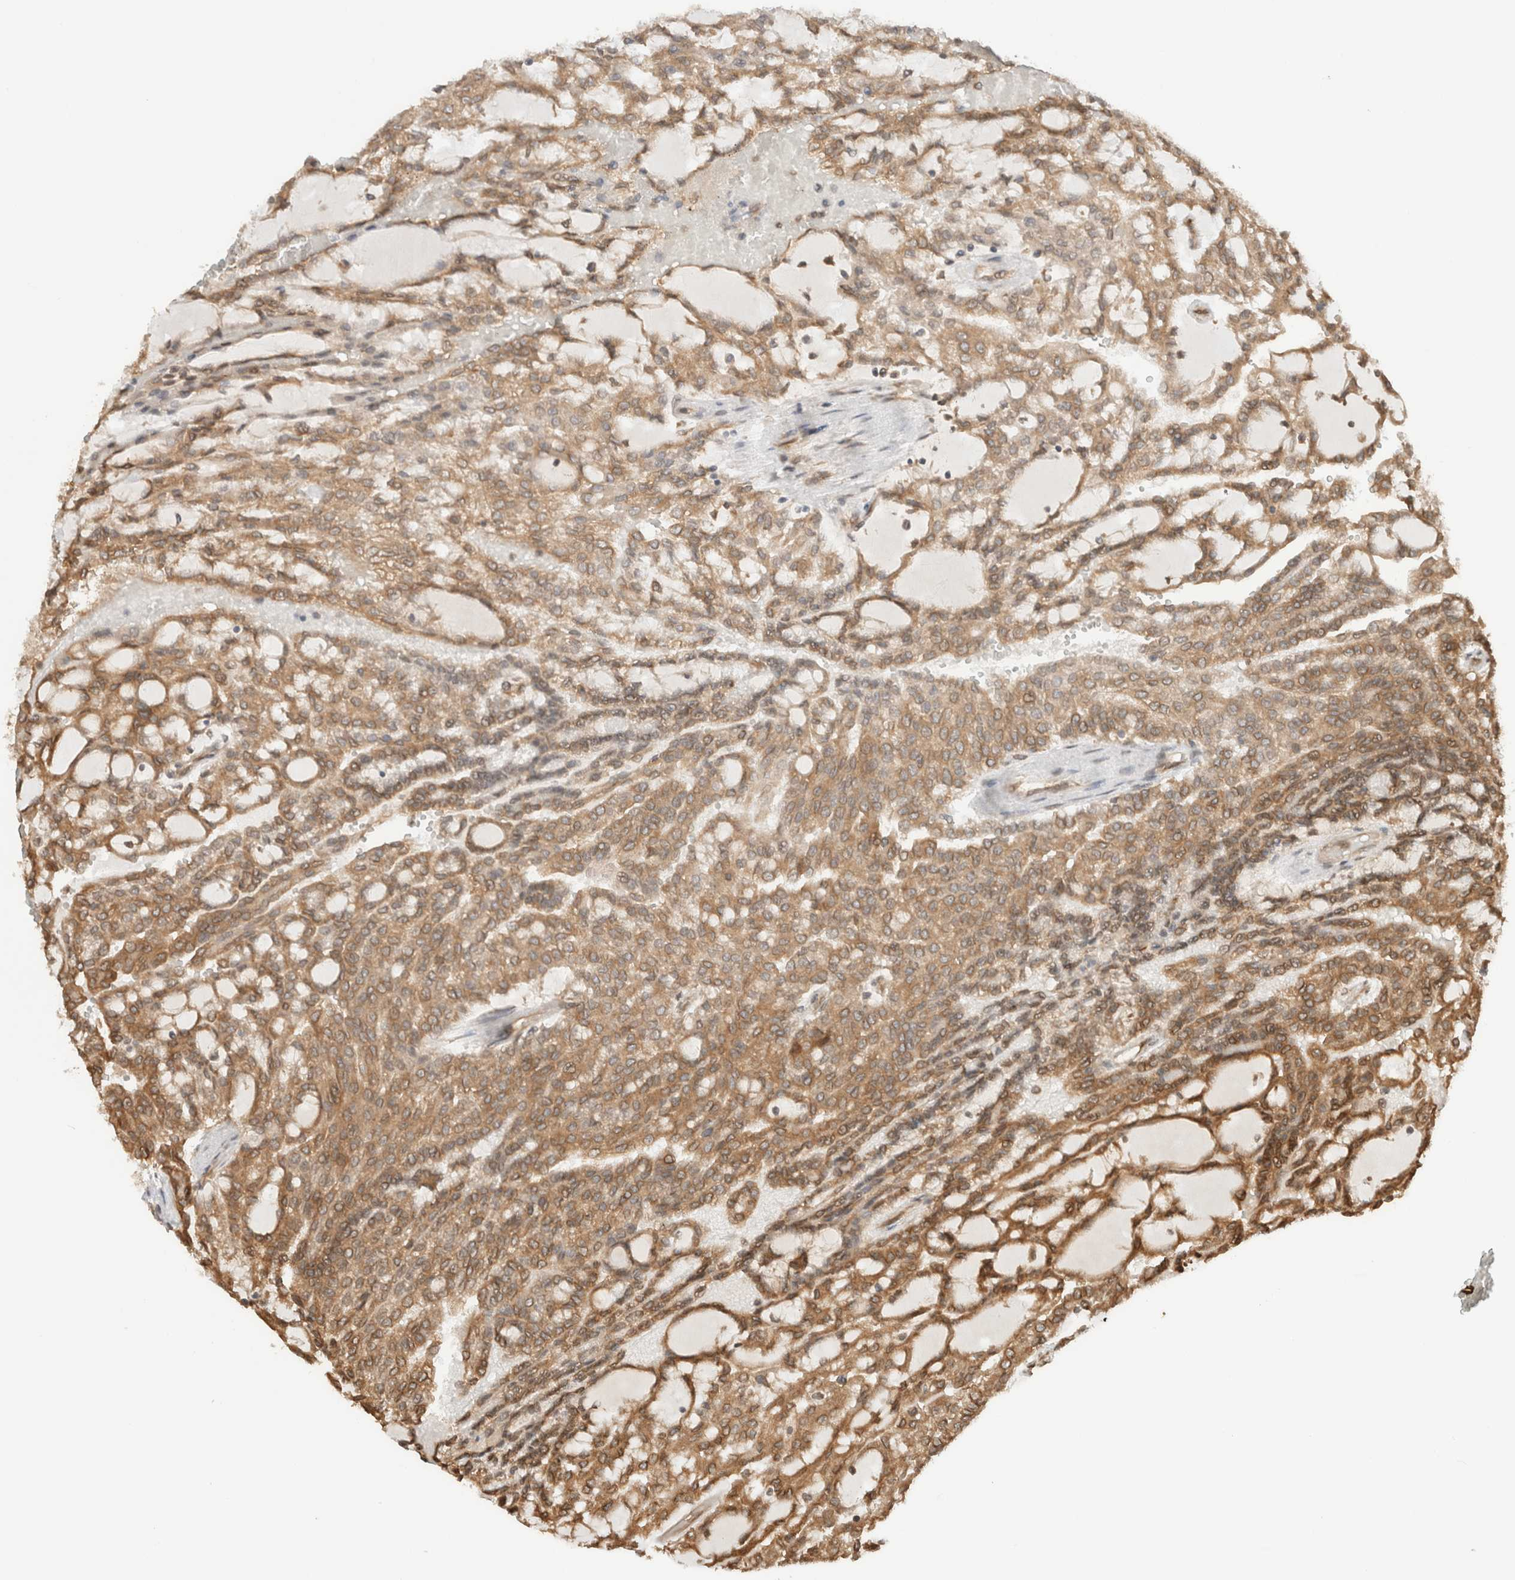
{"staining": {"intensity": "moderate", "quantity": ">75%", "location": "cytoplasmic/membranous"}, "tissue": "renal cancer", "cell_type": "Tumor cells", "image_type": "cancer", "snomed": [{"axis": "morphology", "description": "Adenocarcinoma, NOS"}, {"axis": "topography", "description": "Kidney"}], "caption": "Renal cancer (adenocarcinoma) stained for a protein (brown) demonstrates moderate cytoplasmic/membranous positive positivity in about >75% of tumor cells.", "gene": "ARFGEF2", "patient": {"sex": "male", "age": 63}}